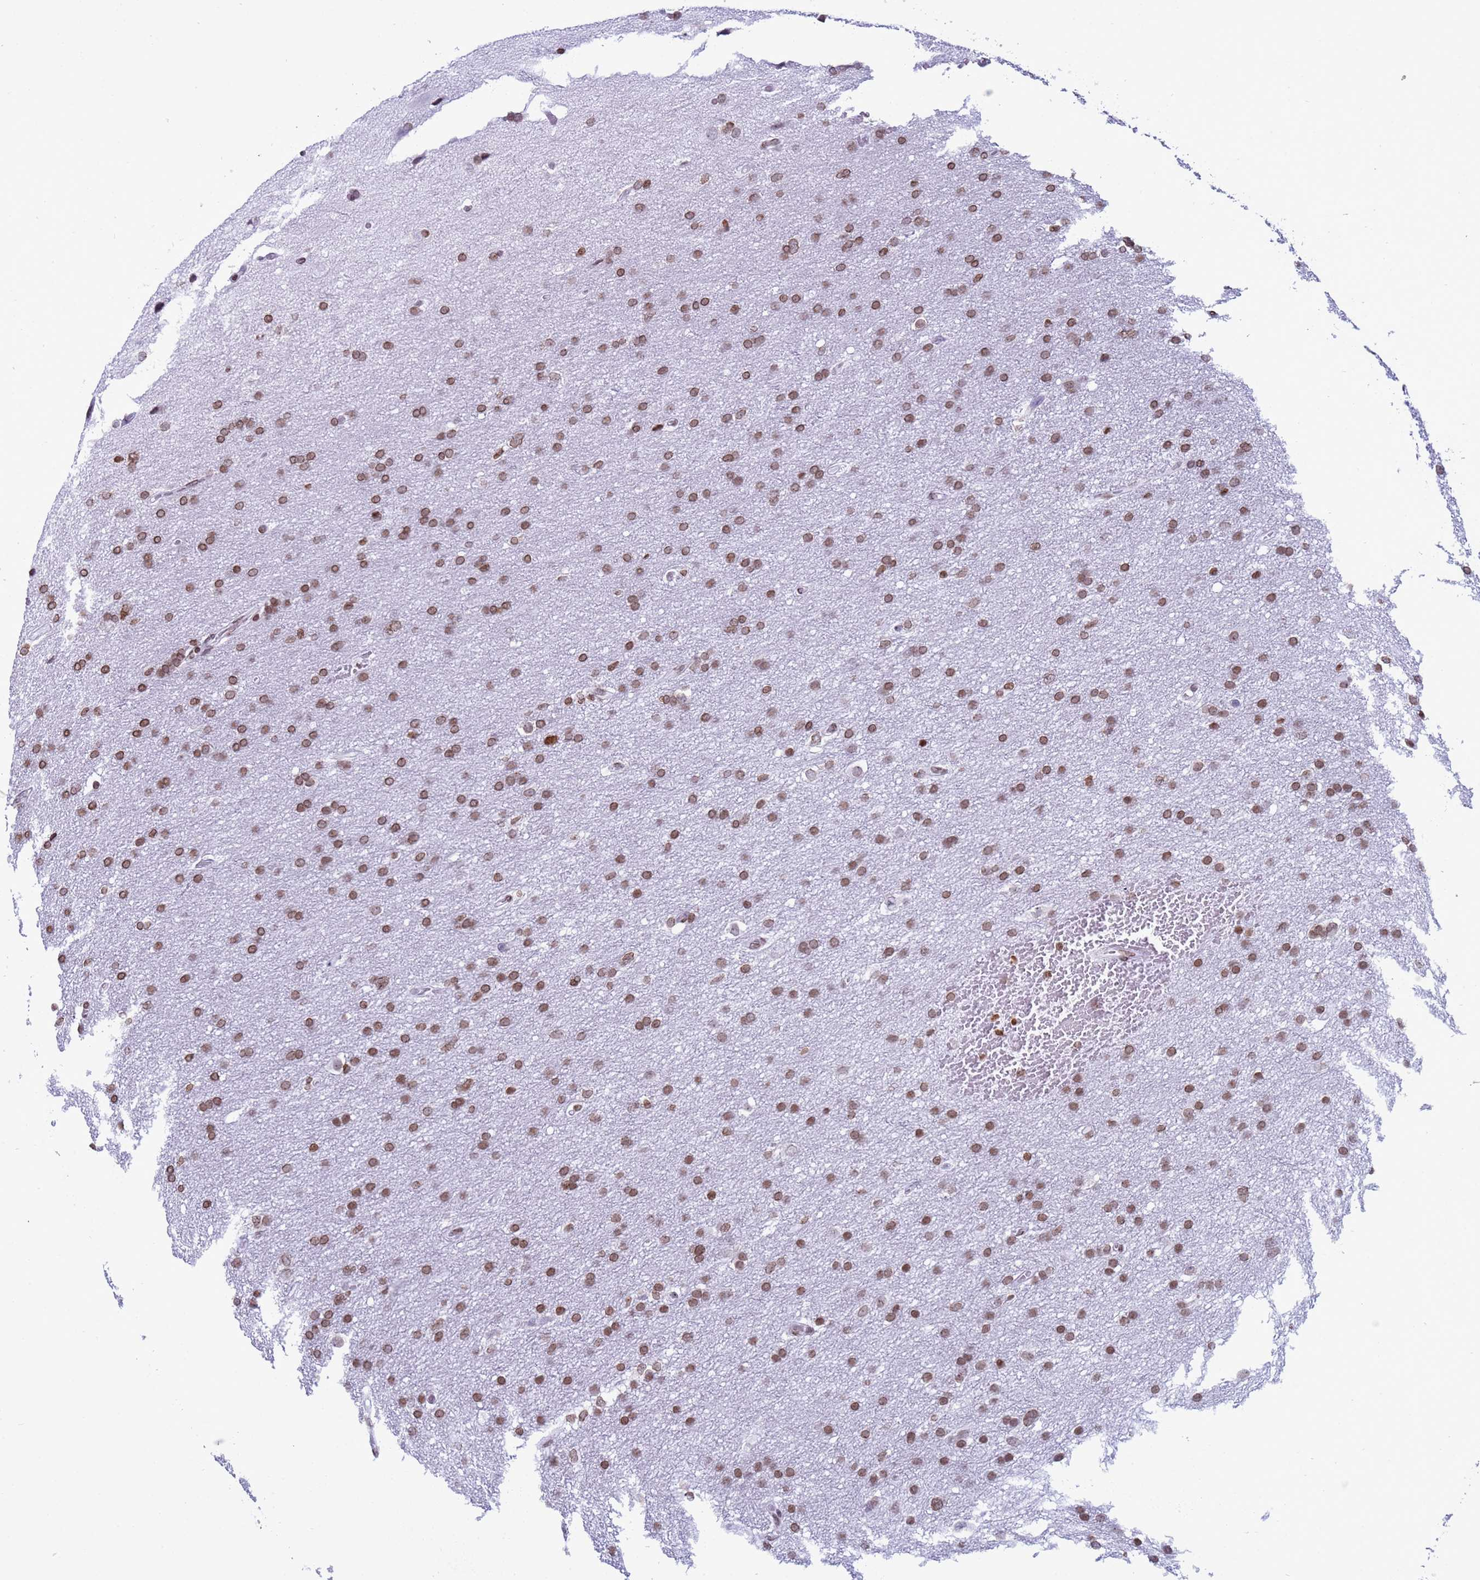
{"staining": {"intensity": "moderate", "quantity": ">75%", "location": "nuclear"}, "tissue": "glioma", "cell_type": "Tumor cells", "image_type": "cancer", "snomed": [{"axis": "morphology", "description": "Glioma, malignant, High grade"}, {"axis": "topography", "description": "Cerebral cortex"}], "caption": "There is medium levels of moderate nuclear expression in tumor cells of malignant high-grade glioma, as demonstrated by immunohistochemical staining (brown color).", "gene": "H4C8", "patient": {"sex": "female", "age": 36}}